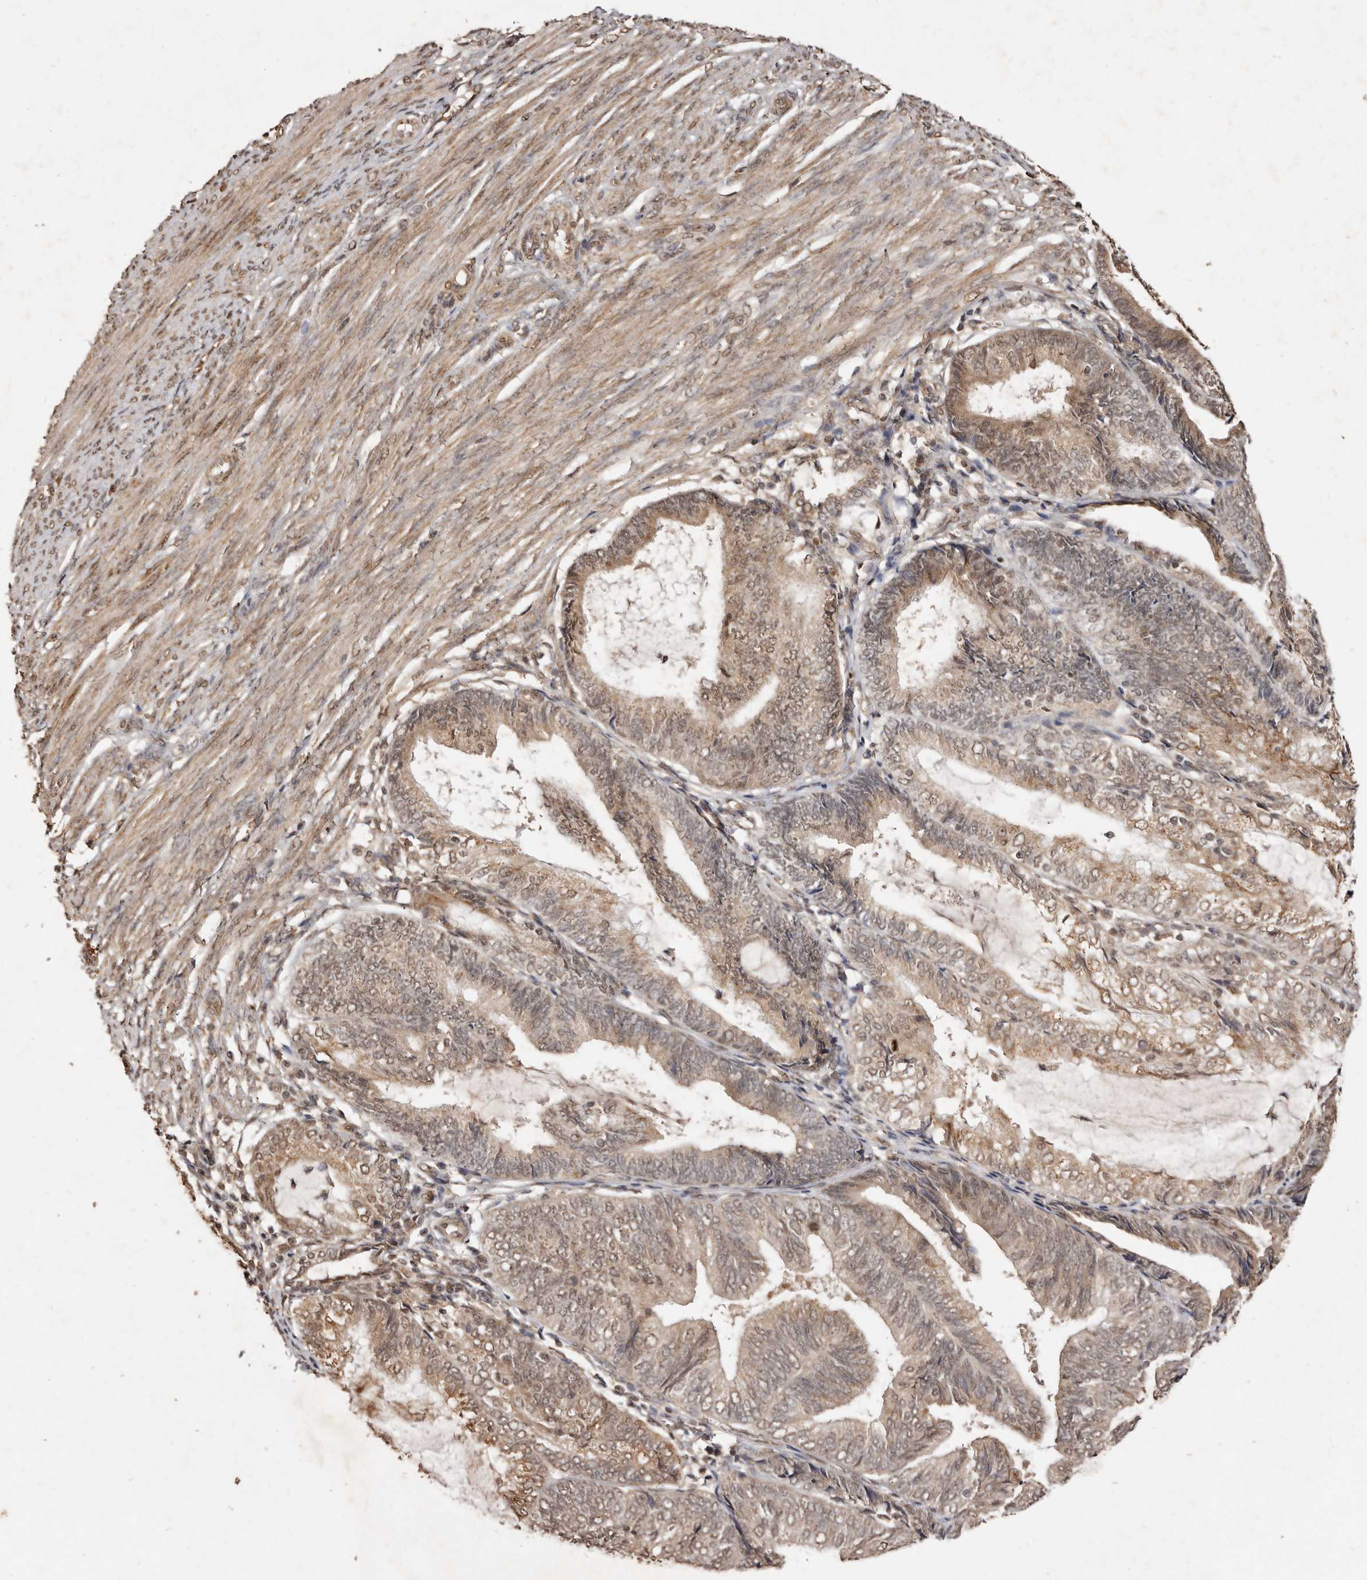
{"staining": {"intensity": "weak", "quantity": ">75%", "location": "cytoplasmic/membranous,nuclear"}, "tissue": "endometrial cancer", "cell_type": "Tumor cells", "image_type": "cancer", "snomed": [{"axis": "morphology", "description": "Adenocarcinoma, NOS"}, {"axis": "topography", "description": "Endometrium"}], "caption": "Endometrial adenocarcinoma stained with IHC demonstrates weak cytoplasmic/membranous and nuclear expression in about >75% of tumor cells.", "gene": "NOTCH1", "patient": {"sex": "female", "age": 81}}